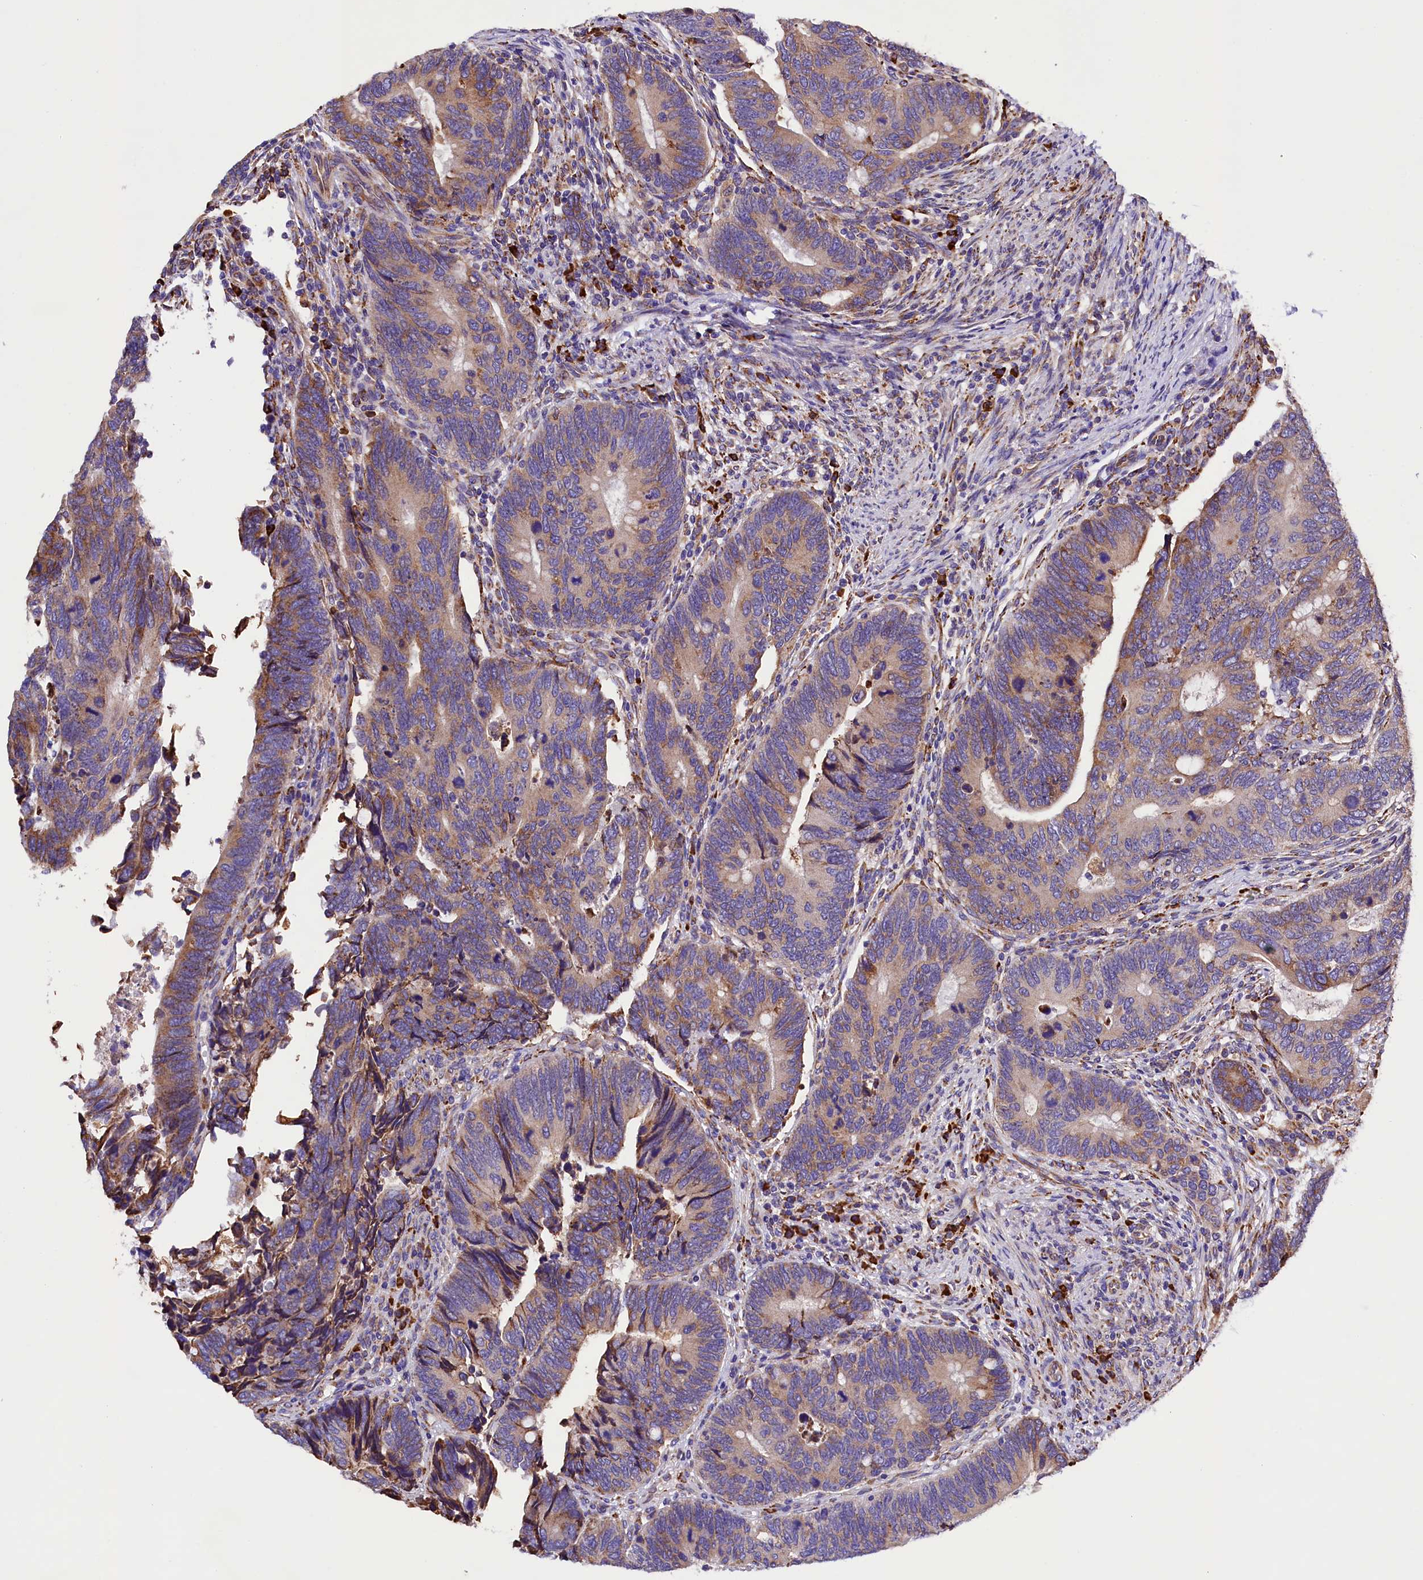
{"staining": {"intensity": "weak", "quantity": "25%-75%", "location": "cytoplasmic/membranous"}, "tissue": "colorectal cancer", "cell_type": "Tumor cells", "image_type": "cancer", "snomed": [{"axis": "morphology", "description": "Adenocarcinoma, NOS"}, {"axis": "topography", "description": "Colon"}], "caption": "Immunohistochemistry (IHC) of colorectal cancer exhibits low levels of weak cytoplasmic/membranous expression in about 25%-75% of tumor cells.", "gene": "CAPS2", "patient": {"sex": "male", "age": 87}}